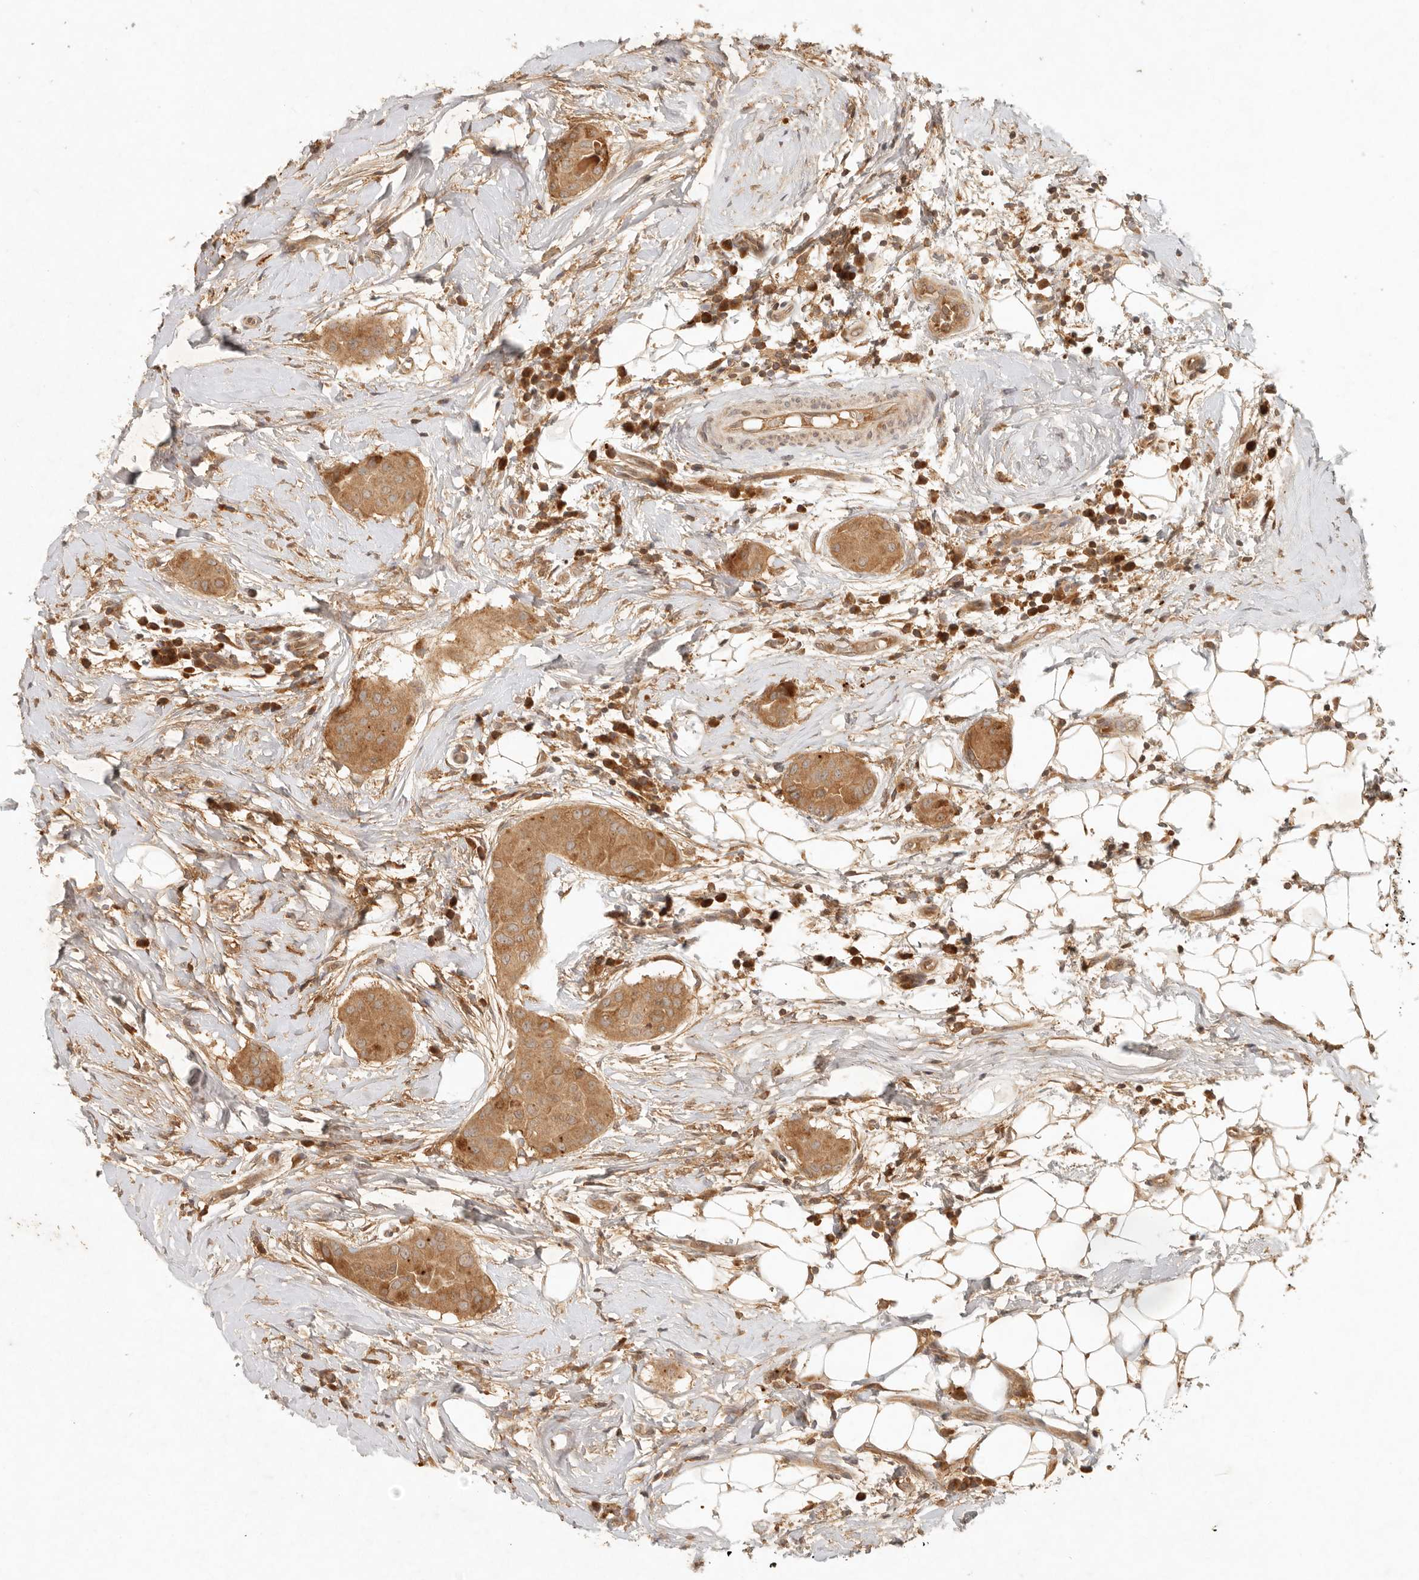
{"staining": {"intensity": "moderate", "quantity": ">75%", "location": "cytoplasmic/membranous"}, "tissue": "thyroid cancer", "cell_type": "Tumor cells", "image_type": "cancer", "snomed": [{"axis": "morphology", "description": "Papillary adenocarcinoma, NOS"}, {"axis": "topography", "description": "Thyroid gland"}], "caption": "Human thyroid cancer (papillary adenocarcinoma) stained with a protein marker reveals moderate staining in tumor cells.", "gene": "ANKRD61", "patient": {"sex": "male", "age": 33}}